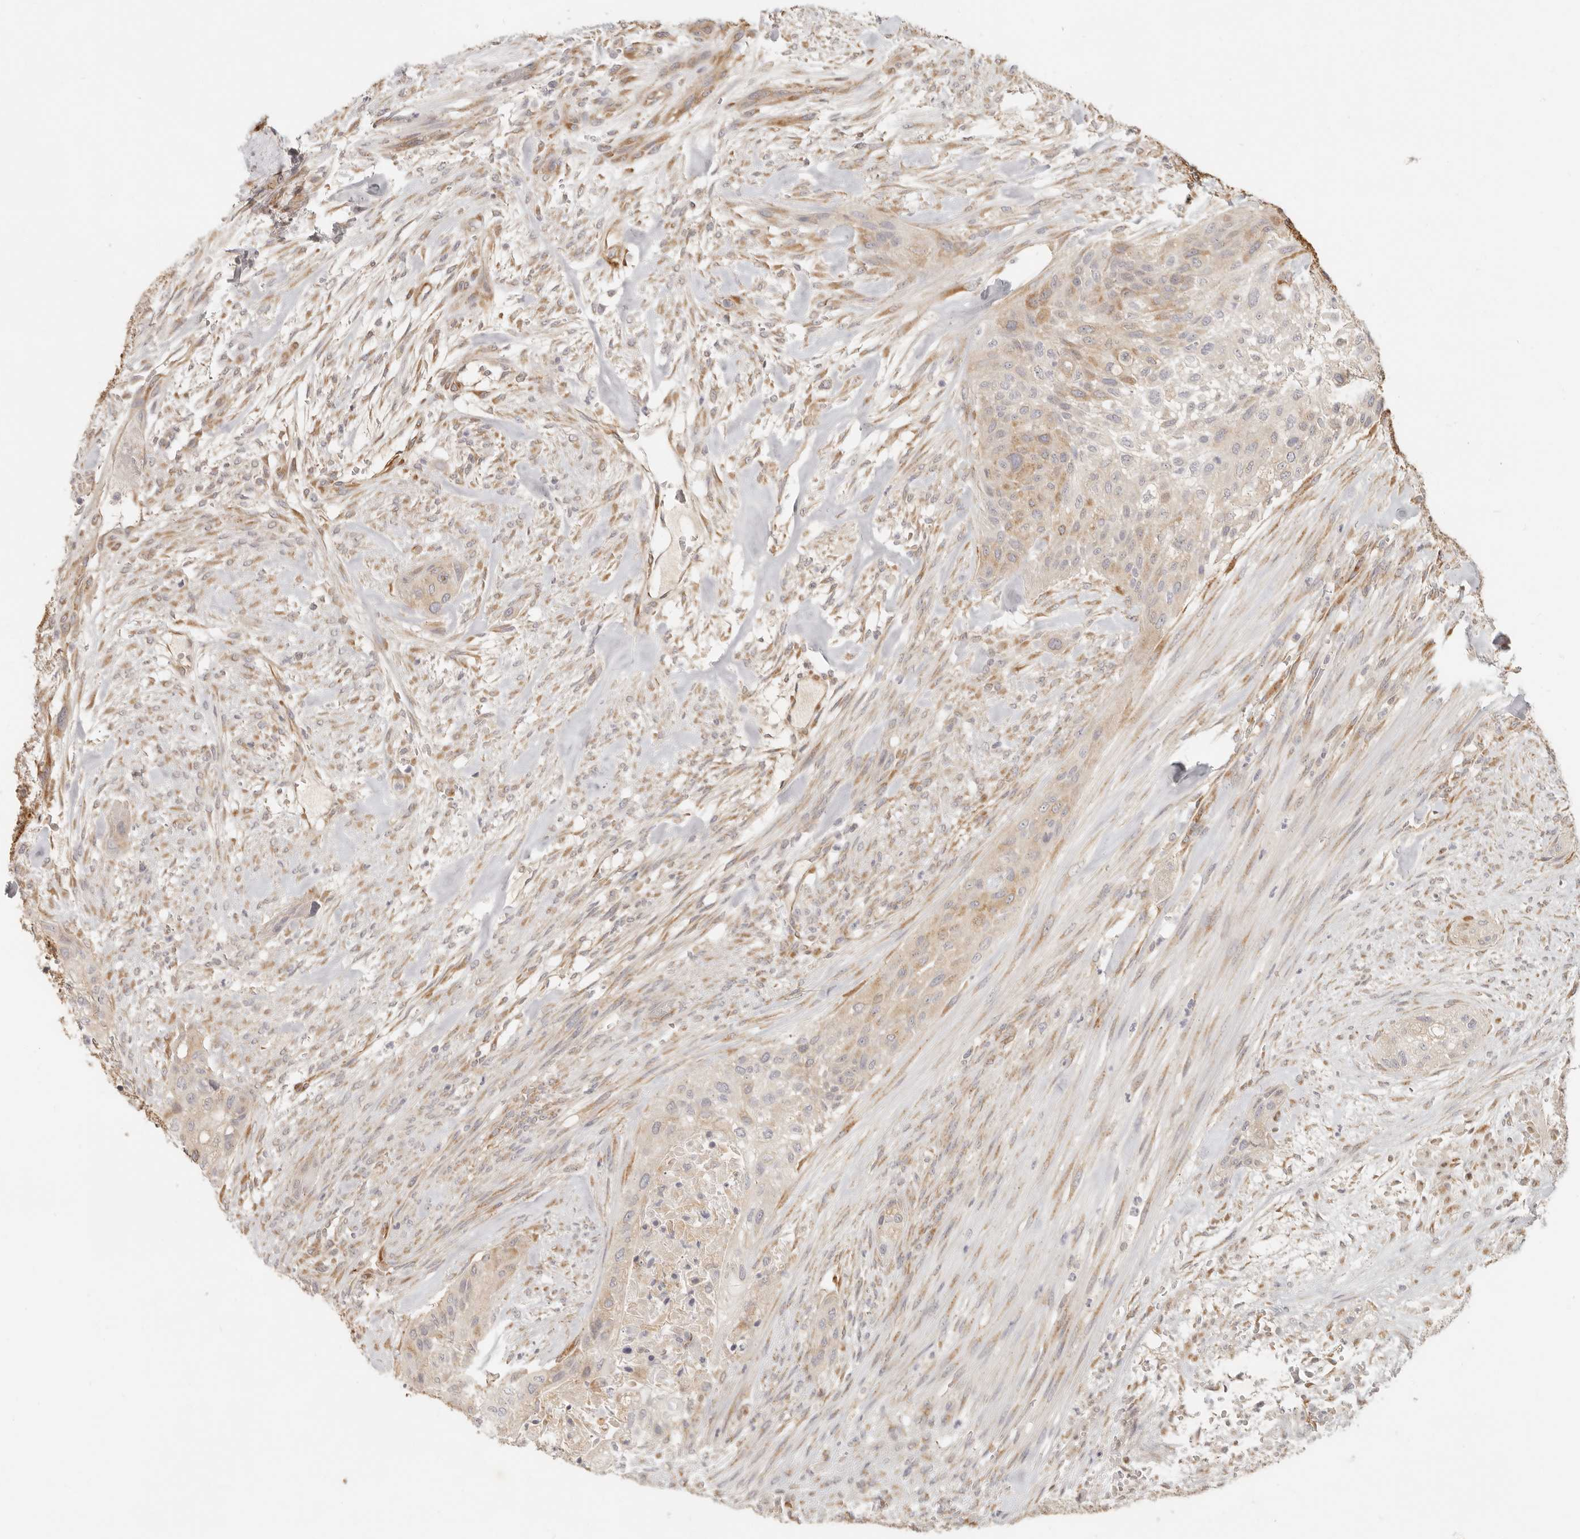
{"staining": {"intensity": "weak", "quantity": "<25%", "location": "cytoplasmic/membranous"}, "tissue": "urothelial cancer", "cell_type": "Tumor cells", "image_type": "cancer", "snomed": [{"axis": "morphology", "description": "Urothelial carcinoma, High grade"}, {"axis": "topography", "description": "Urinary bladder"}], "caption": "A high-resolution photomicrograph shows immunohistochemistry staining of high-grade urothelial carcinoma, which exhibits no significant positivity in tumor cells.", "gene": "PABPC4", "patient": {"sex": "male", "age": 35}}